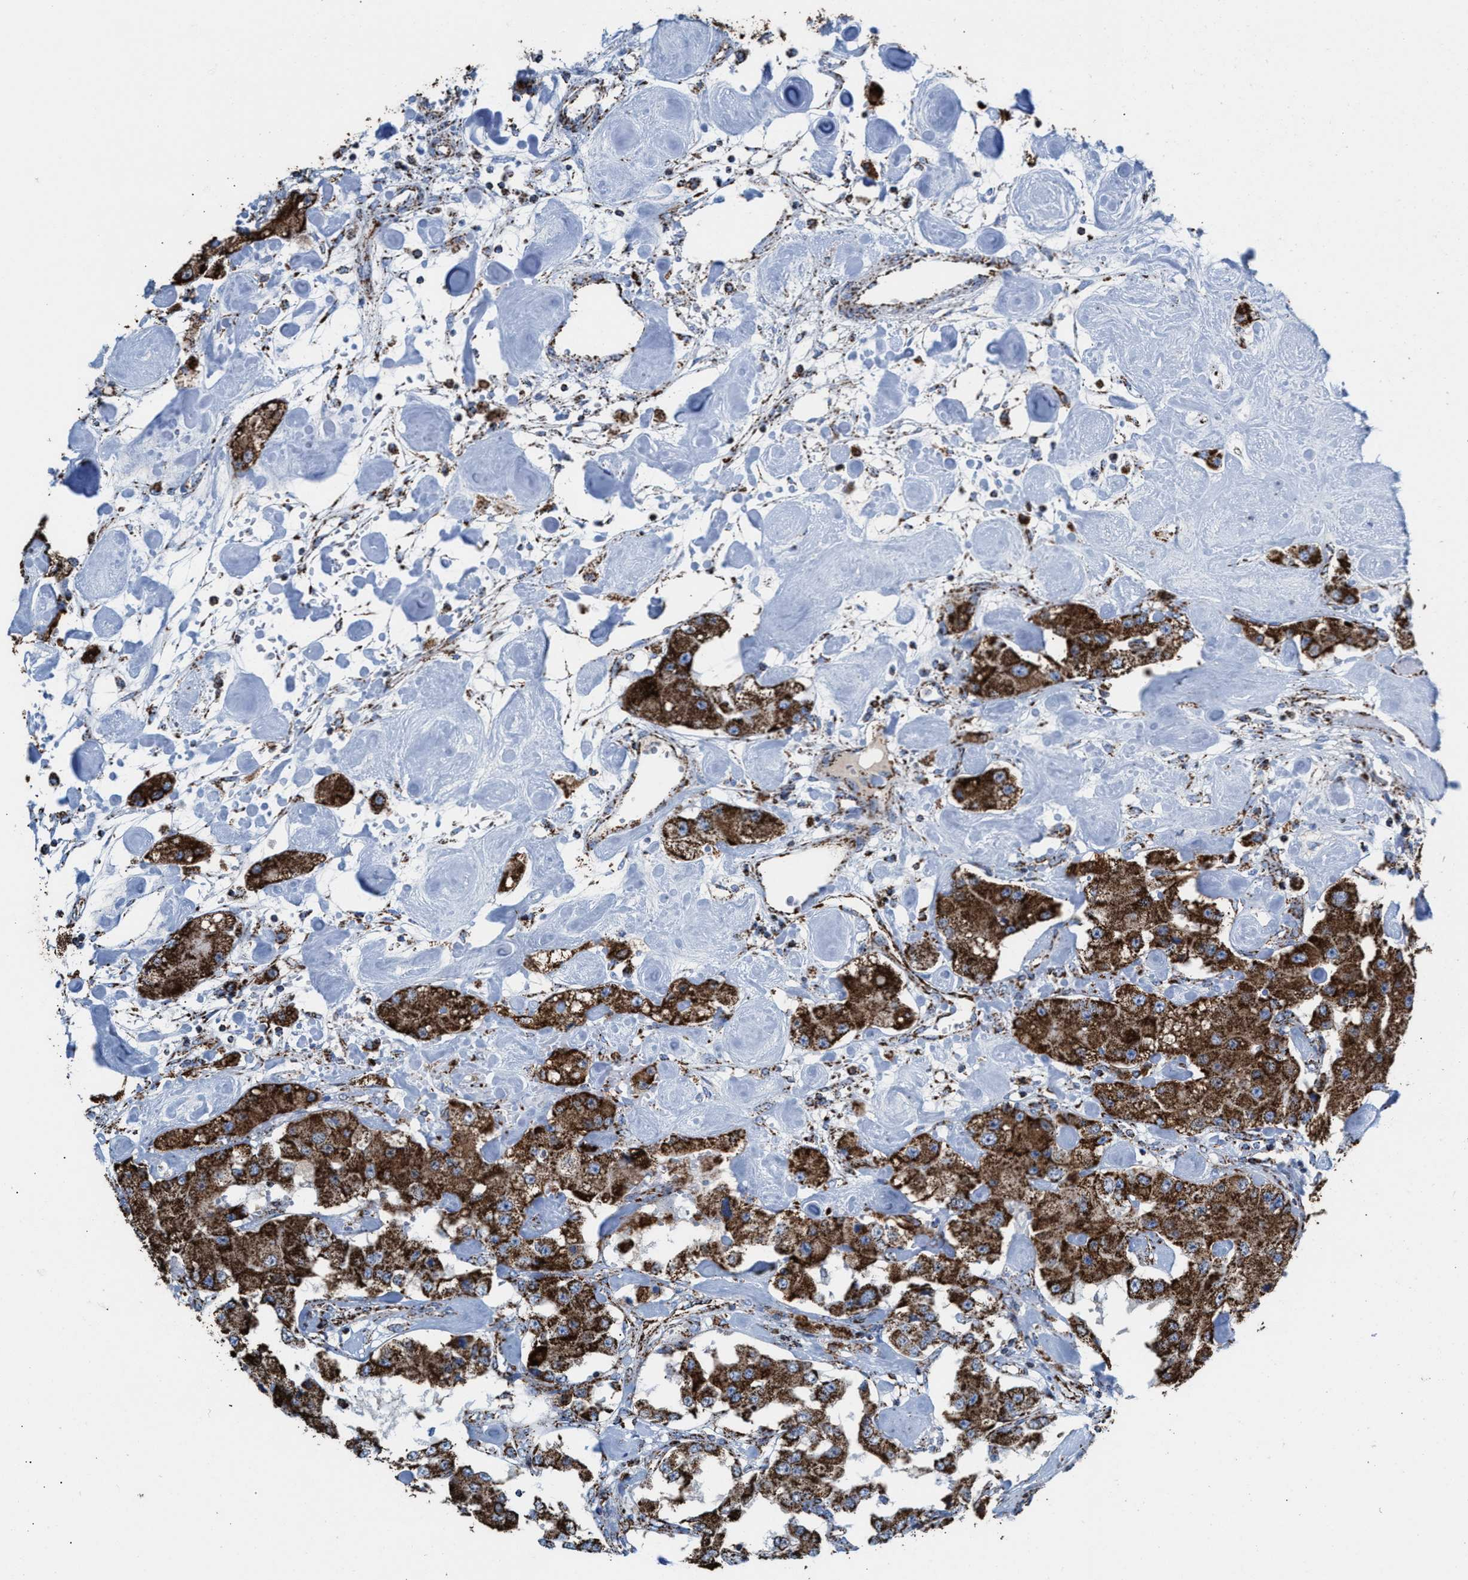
{"staining": {"intensity": "strong", "quantity": ">75%", "location": "cytoplasmic/membranous"}, "tissue": "carcinoid", "cell_type": "Tumor cells", "image_type": "cancer", "snomed": [{"axis": "morphology", "description": "Carcinoid, malignant, NOS"}, {"axis": "topography", "description": "Pancreas"}], "caption": "About >75% of tumor cells in human carcinoid (malignant) demonstrate strong cytoplasmic/membranous protein staining as visualized by brown immunohistochemical staining.", "gene": "ECHS1", "patient": {"sex": "male", "age": 41}}